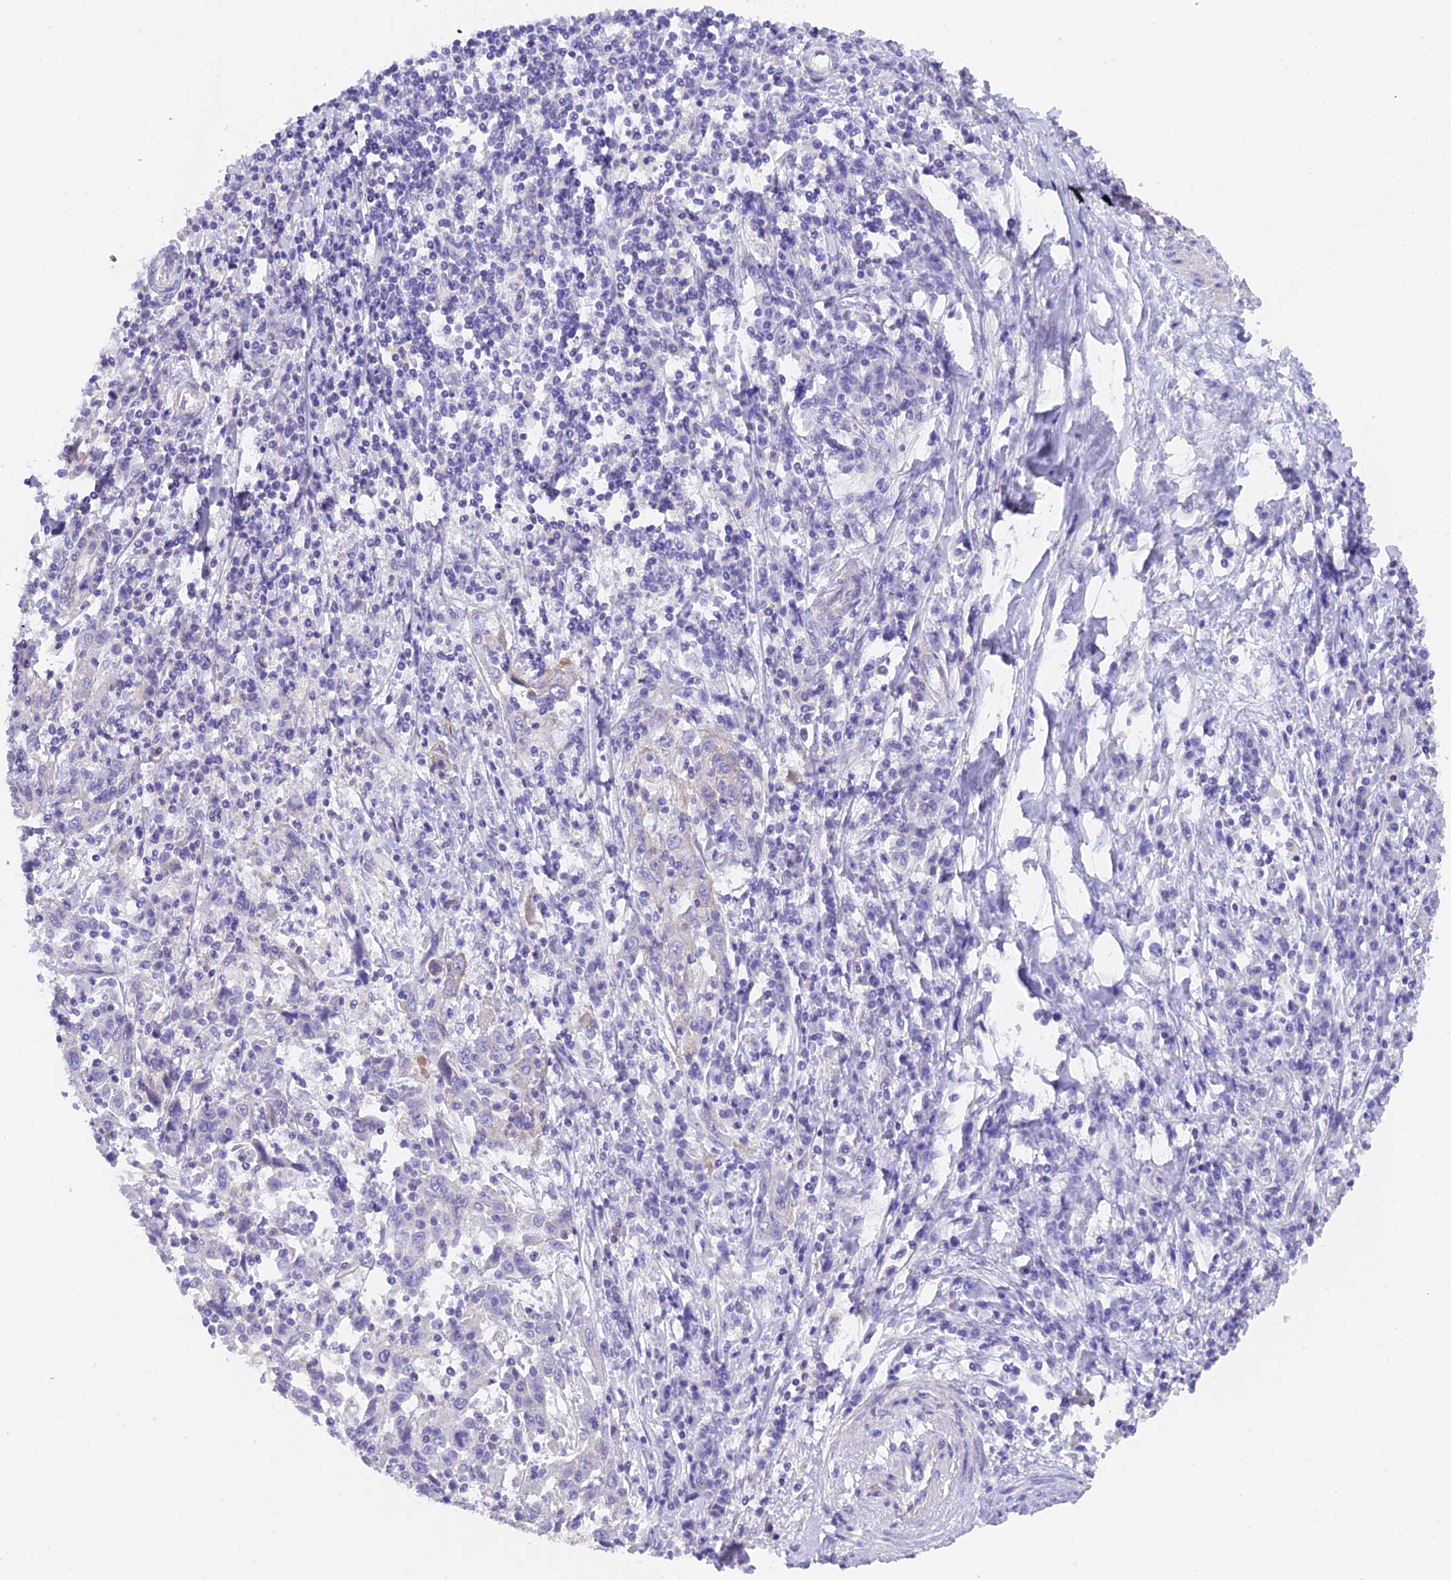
{"staining": {"intensity": "negative", "quantity": "none", "location": "none"}, "tissue": "cervical cancer", "cell_type": "Tumor cells", "image_type": "cancer", "snomed": [{"axis": "morphology", "description": "Squamous cell carcinoma, NOS"}, {"axis": "topography", "description": "Cervix"}], "caption": "This is an immunohistochemistry image of cervical cancer (squamous cell carcinoma). There is no positivity in tumor cells.", "gene": "C17orf67", "patient": {"sex": "female", "age": 46}}